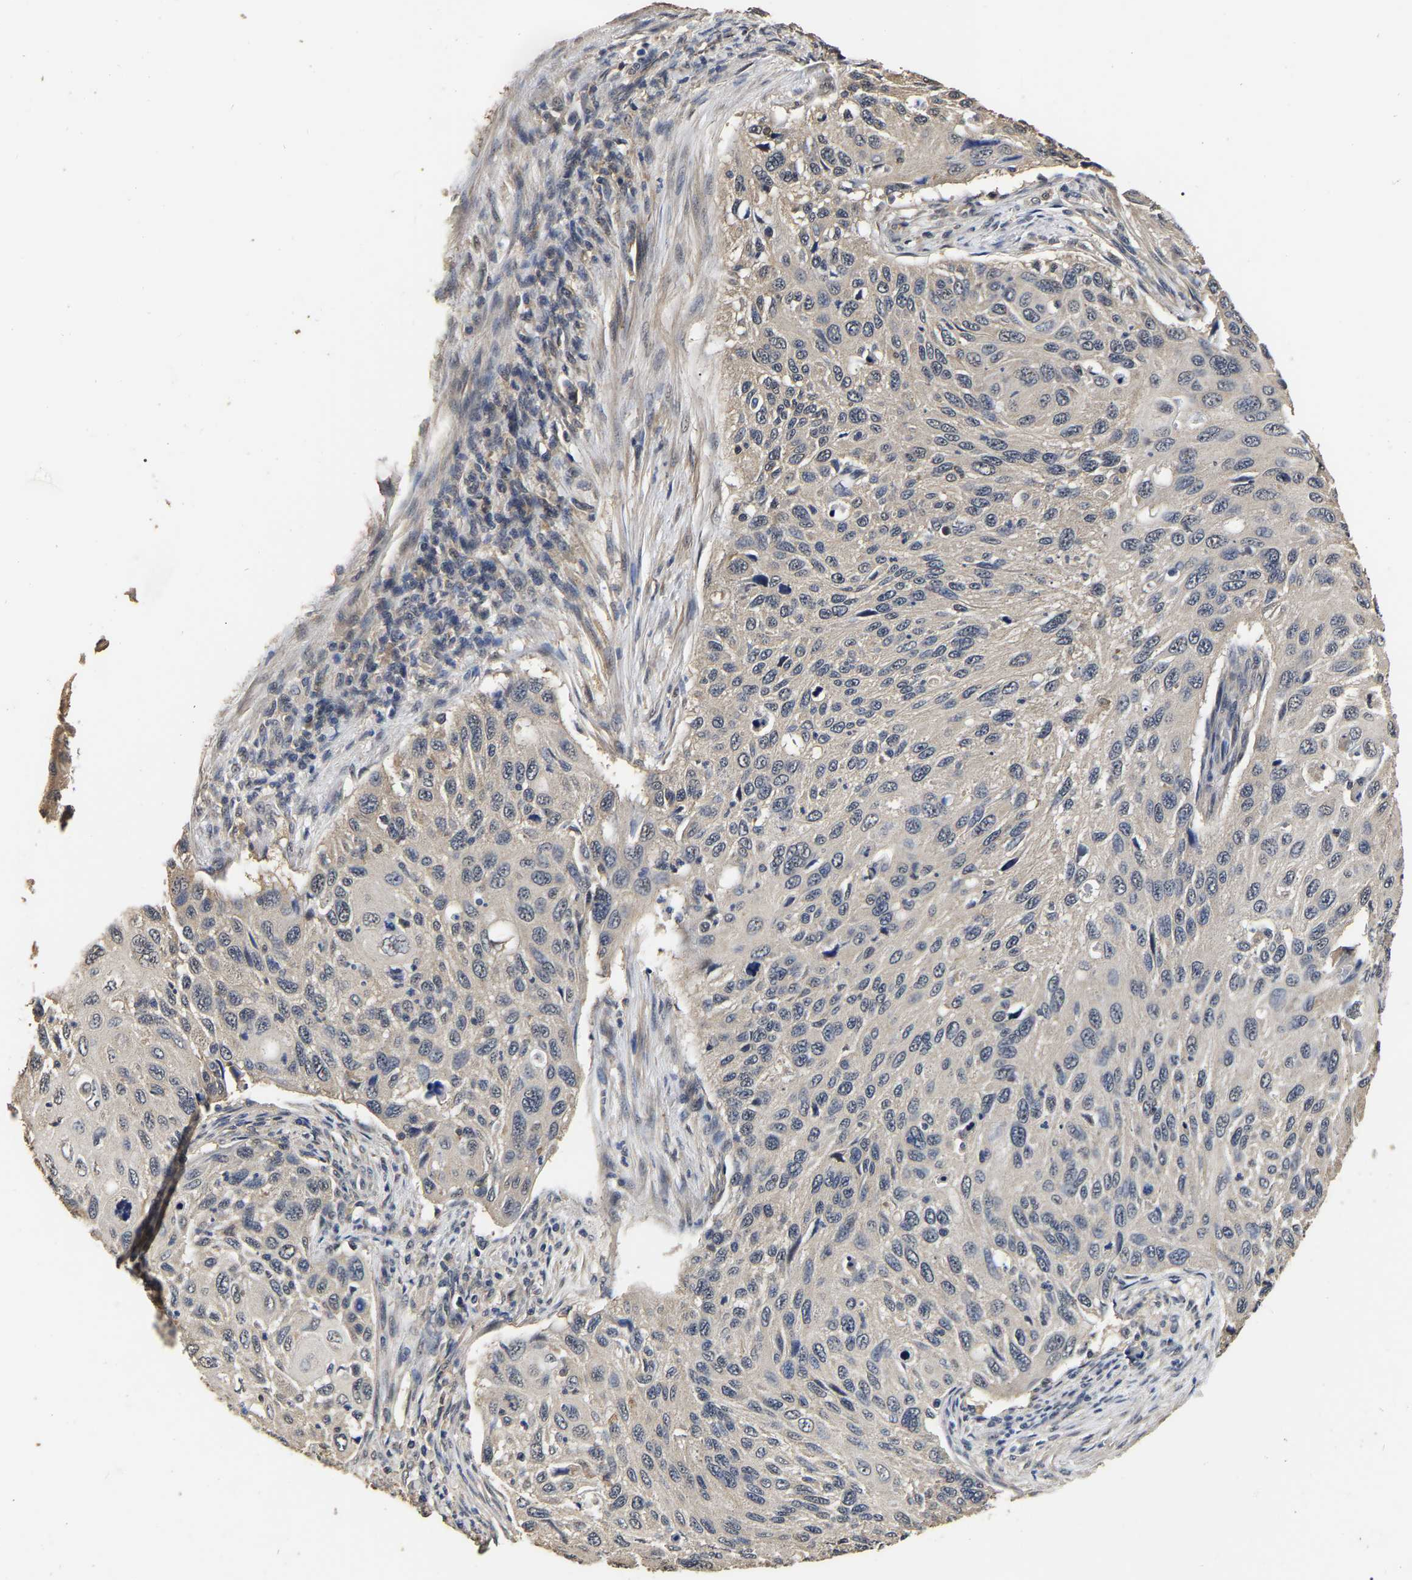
{"staining": {"intensity": "weak", "quantity": "<25%", "location": "cytoplasmic/membranous"}, "tissue": "cervical cancer", "cell_type": "Tumor cells", "image_type": "cancer", "snomed": [{"axis": "morphology", "description": "Squamous cell carcinoma, NOS"}, {"axis": "topography", "description": "Cervix"}], "caption": "This is a image of immunohistochemistry staining of squamous cell carcinoma (cervical), which shows no positivity in tumor cells.", "gene": "STK32C", "patient": {"sex": "female", "age": 70}}